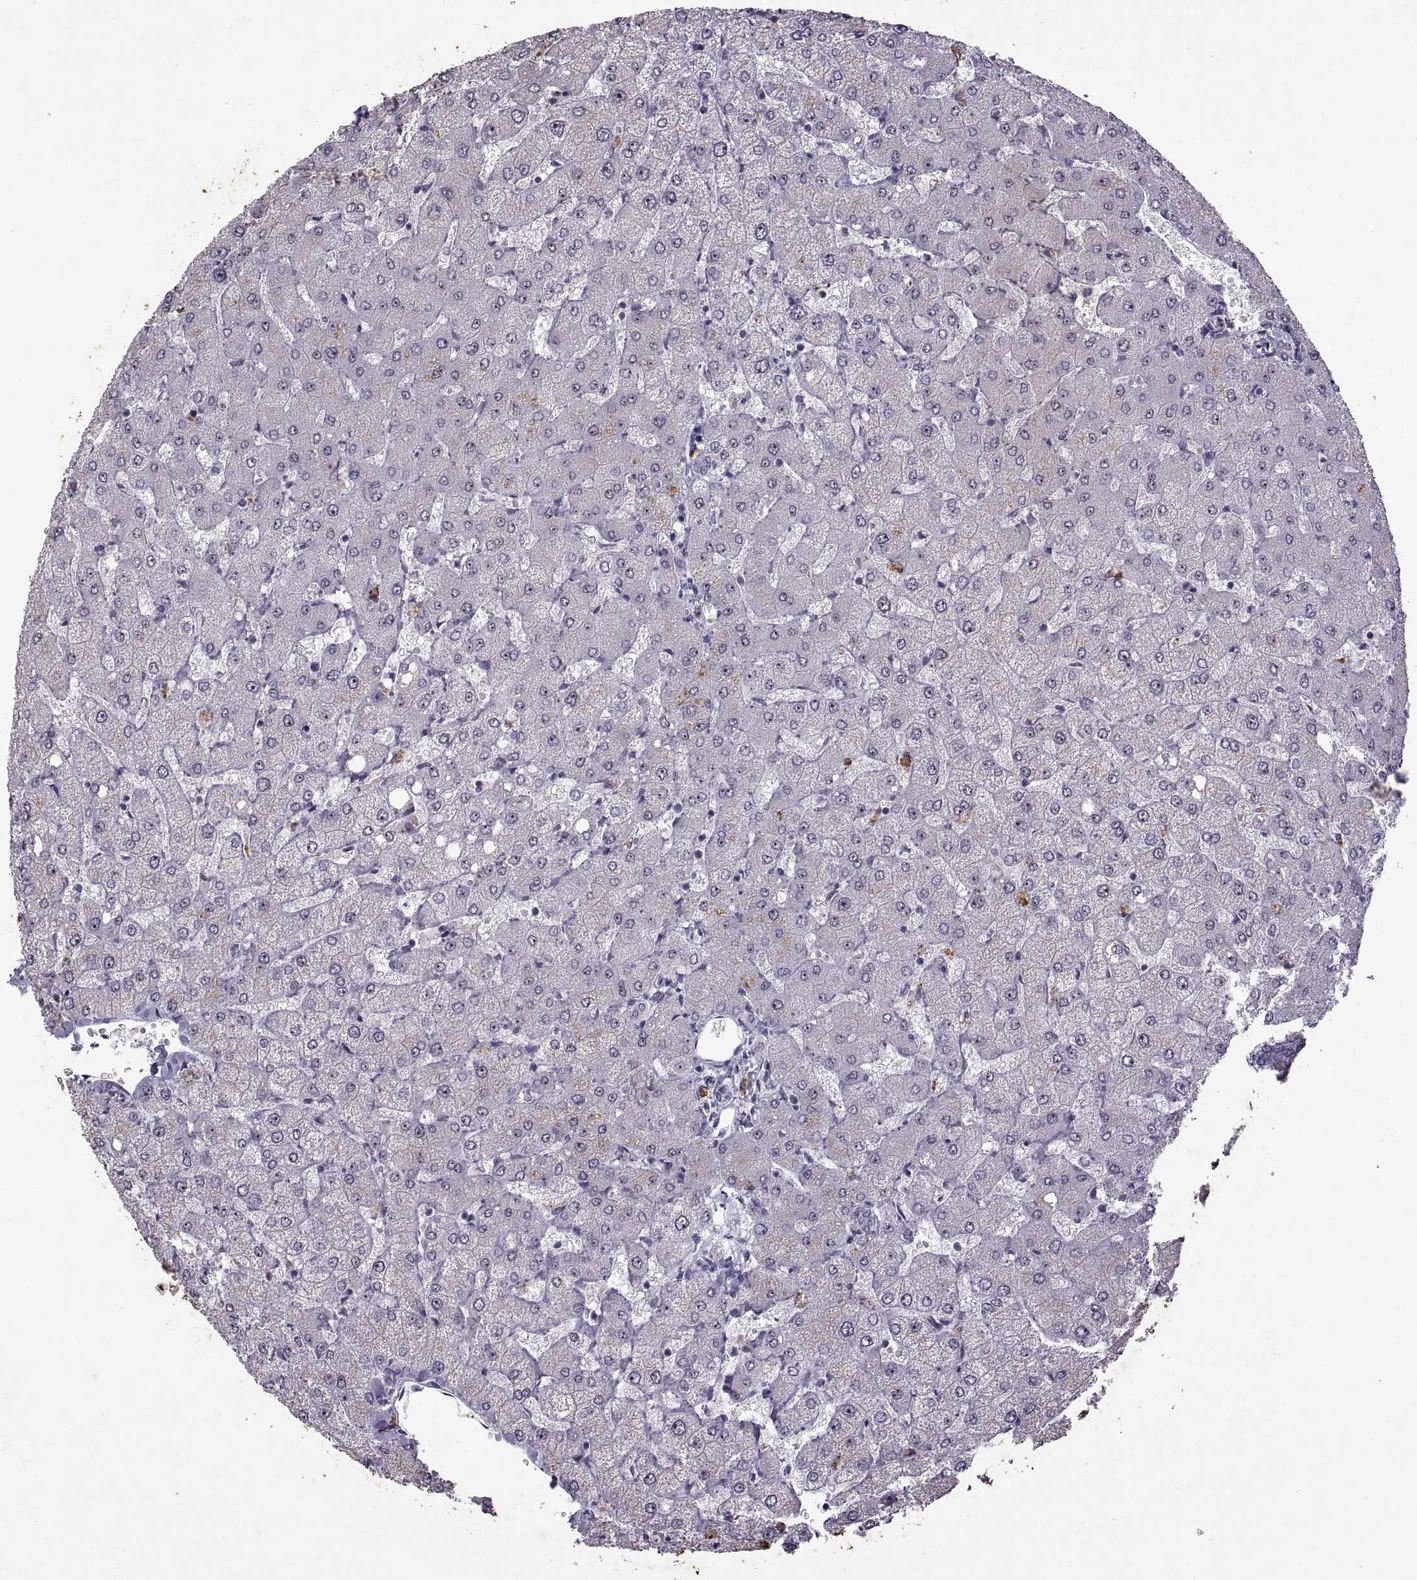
{"staining": {"intensity": "negative", "quantity": "none", "location": "none"}, "tissue": "liver", "cell_type": "Cholangiocytes", "image_type": "normal", "snomed": [{"axis": "morphology", "description": "Normal tissue, NOS"}, {"axis": "topography", "description": "Liver"}], "caption": "IHC of unremarkable liver demonstrates no expression in cholangiocytes. Brightfield microscopy of immunohistochemistry (IHC) stained with DAB (brown) and hematoxylin (blue), captured at high magnification.", "gene": "SINHCAF", "patient": {"sex": "female", "age": 54}}